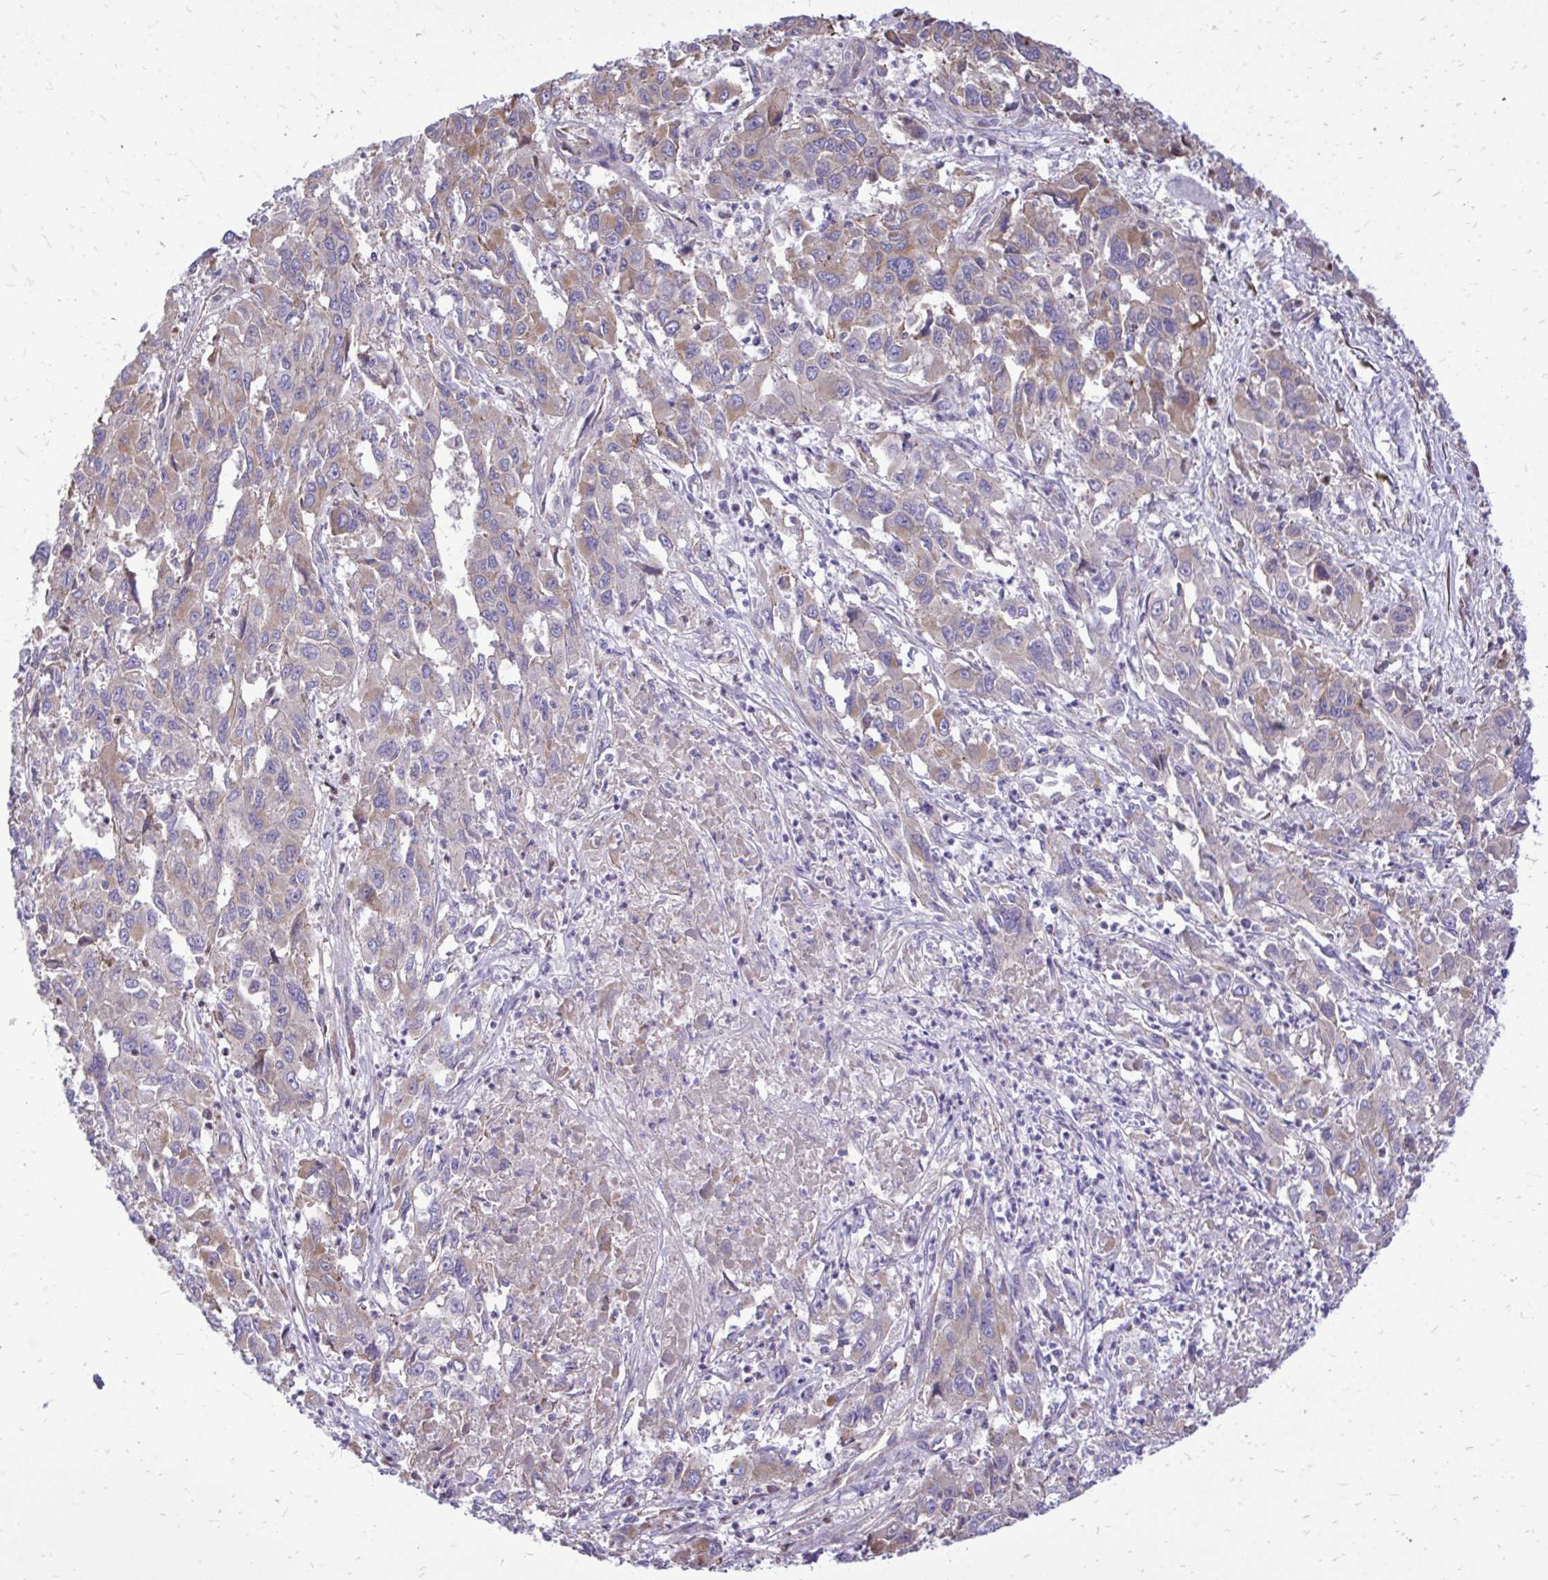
{"staining": {"intensity": "weak", "quantity": "25%-75%", "location": "cytoplasmic/membranous"}, "tissue": "liver cancer", "cell_type": "Tumor cells", "image_type": "cancer", "snomed": [{"axis": "morphology", "description": "Carcinoma, Hepatocellular, NOS"}, {"axis": "topography", "description": "Liver"}], "caption": "The immunohistochemical stain shows weak cytoplasmic/membranous staining in tumor cells of liver hepatocellular carcinoma tissue. (brown staining indicates protein expression, while blue staining denotes nuclei).", "gene": "ATP13A2", "patient": {"sex": "male", "age": 63}}